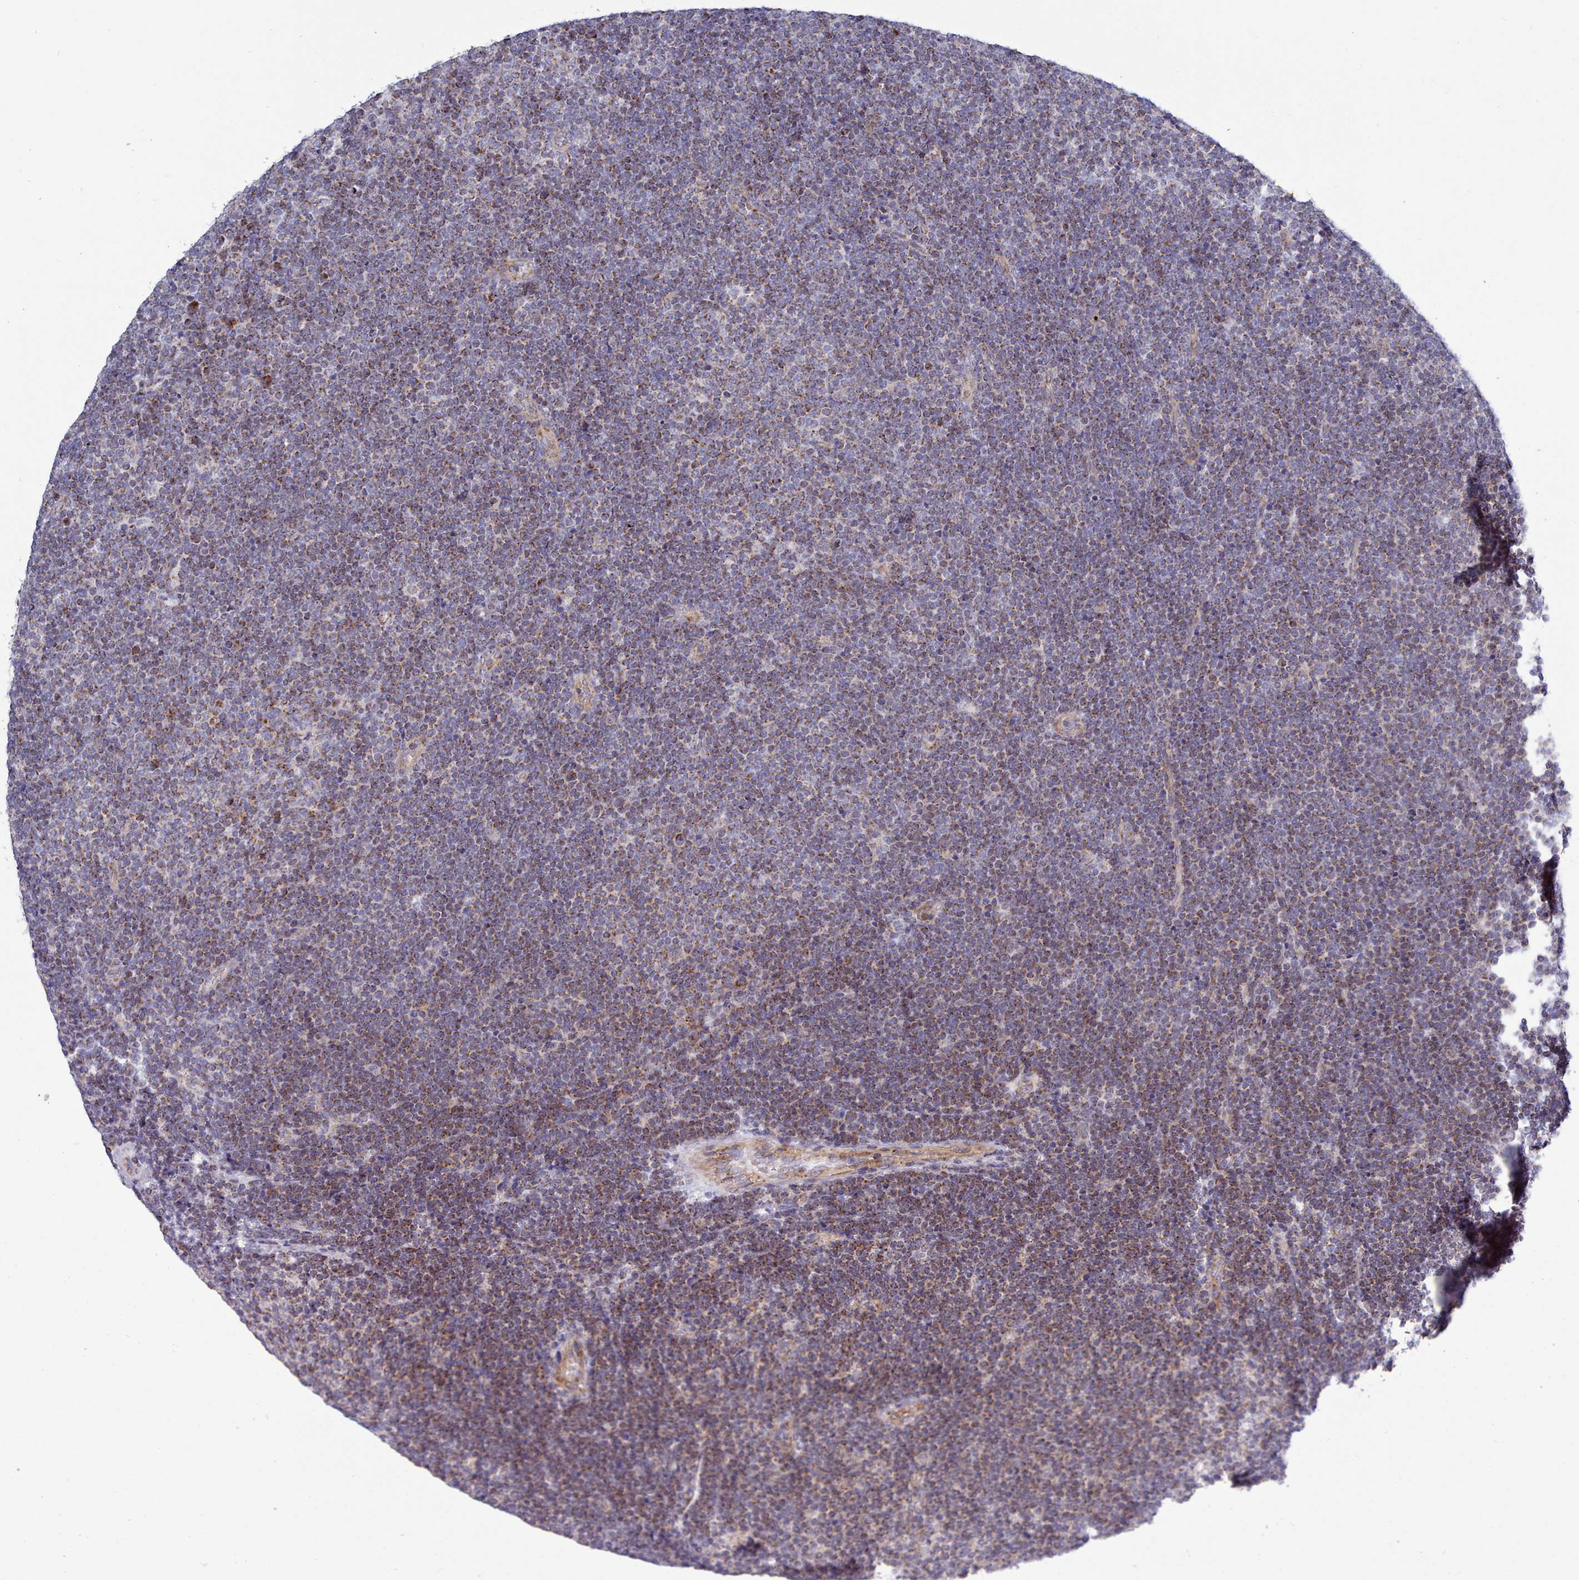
{"staining": {"intensity": "strong", "quantity": "25%-75%", "location": "cytoplasmic/membranous"}, "tissue": "lymphoma", "cell_type": "Tumor cells", "image_type": "cancer", "snomed": [{"axis": "morphology", "description": "Malignant lymphoma, non-Hodgkin's type, Low grade"}, {"axis": "topography", "description": "Lymph node"}], "caption": "An immunohistochemistry (IHC) micrograph of tumor tissue is shown. Protein staining in brown labels strong cytoplasmic/membranous positivity in malignant lymphoma, non-Hodgkin's type (low-grade) within tumor cells. The protein of interest is shown in brown color, while the nuclei are stained blue.", "gene": "MRPL21", "patient": {"sex": "male", "age": 48}}